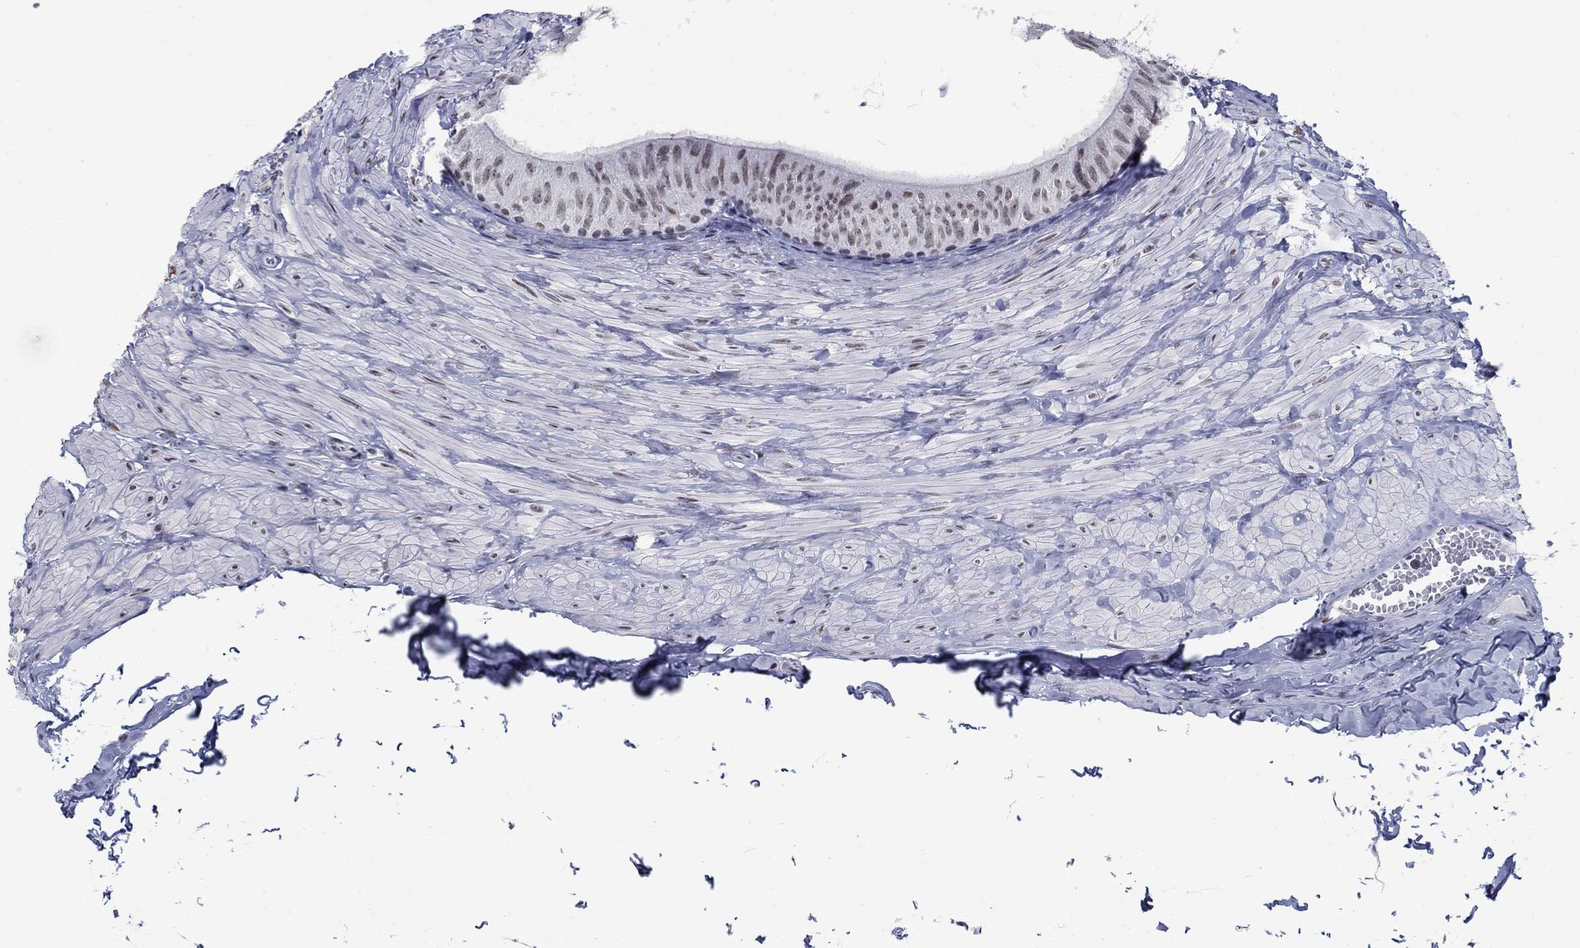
{"staining": {"intensity": "moderate", "quantity": "25%-75%", "location": "nuclear"}, "tissue": "epididymis", "cell_type": "Glandular cells", "image_type": "normal", "snomed": [{"axis": "morphology", "description": "Normal tissue, NOS"}, {"axis": "topography", "description": "Epididymis"}], "caption": "Immunohistochemical staining of normal epididymis demonstrates medium levels of moderate nuclear positivity in about 25%-75% of glandular cells. Immunohistochemistry (ihc) stains the protein in brown and the nuclei are stained blue.", "gene": "NPAS3", "patient": {"sex": "male", "age": 32}}